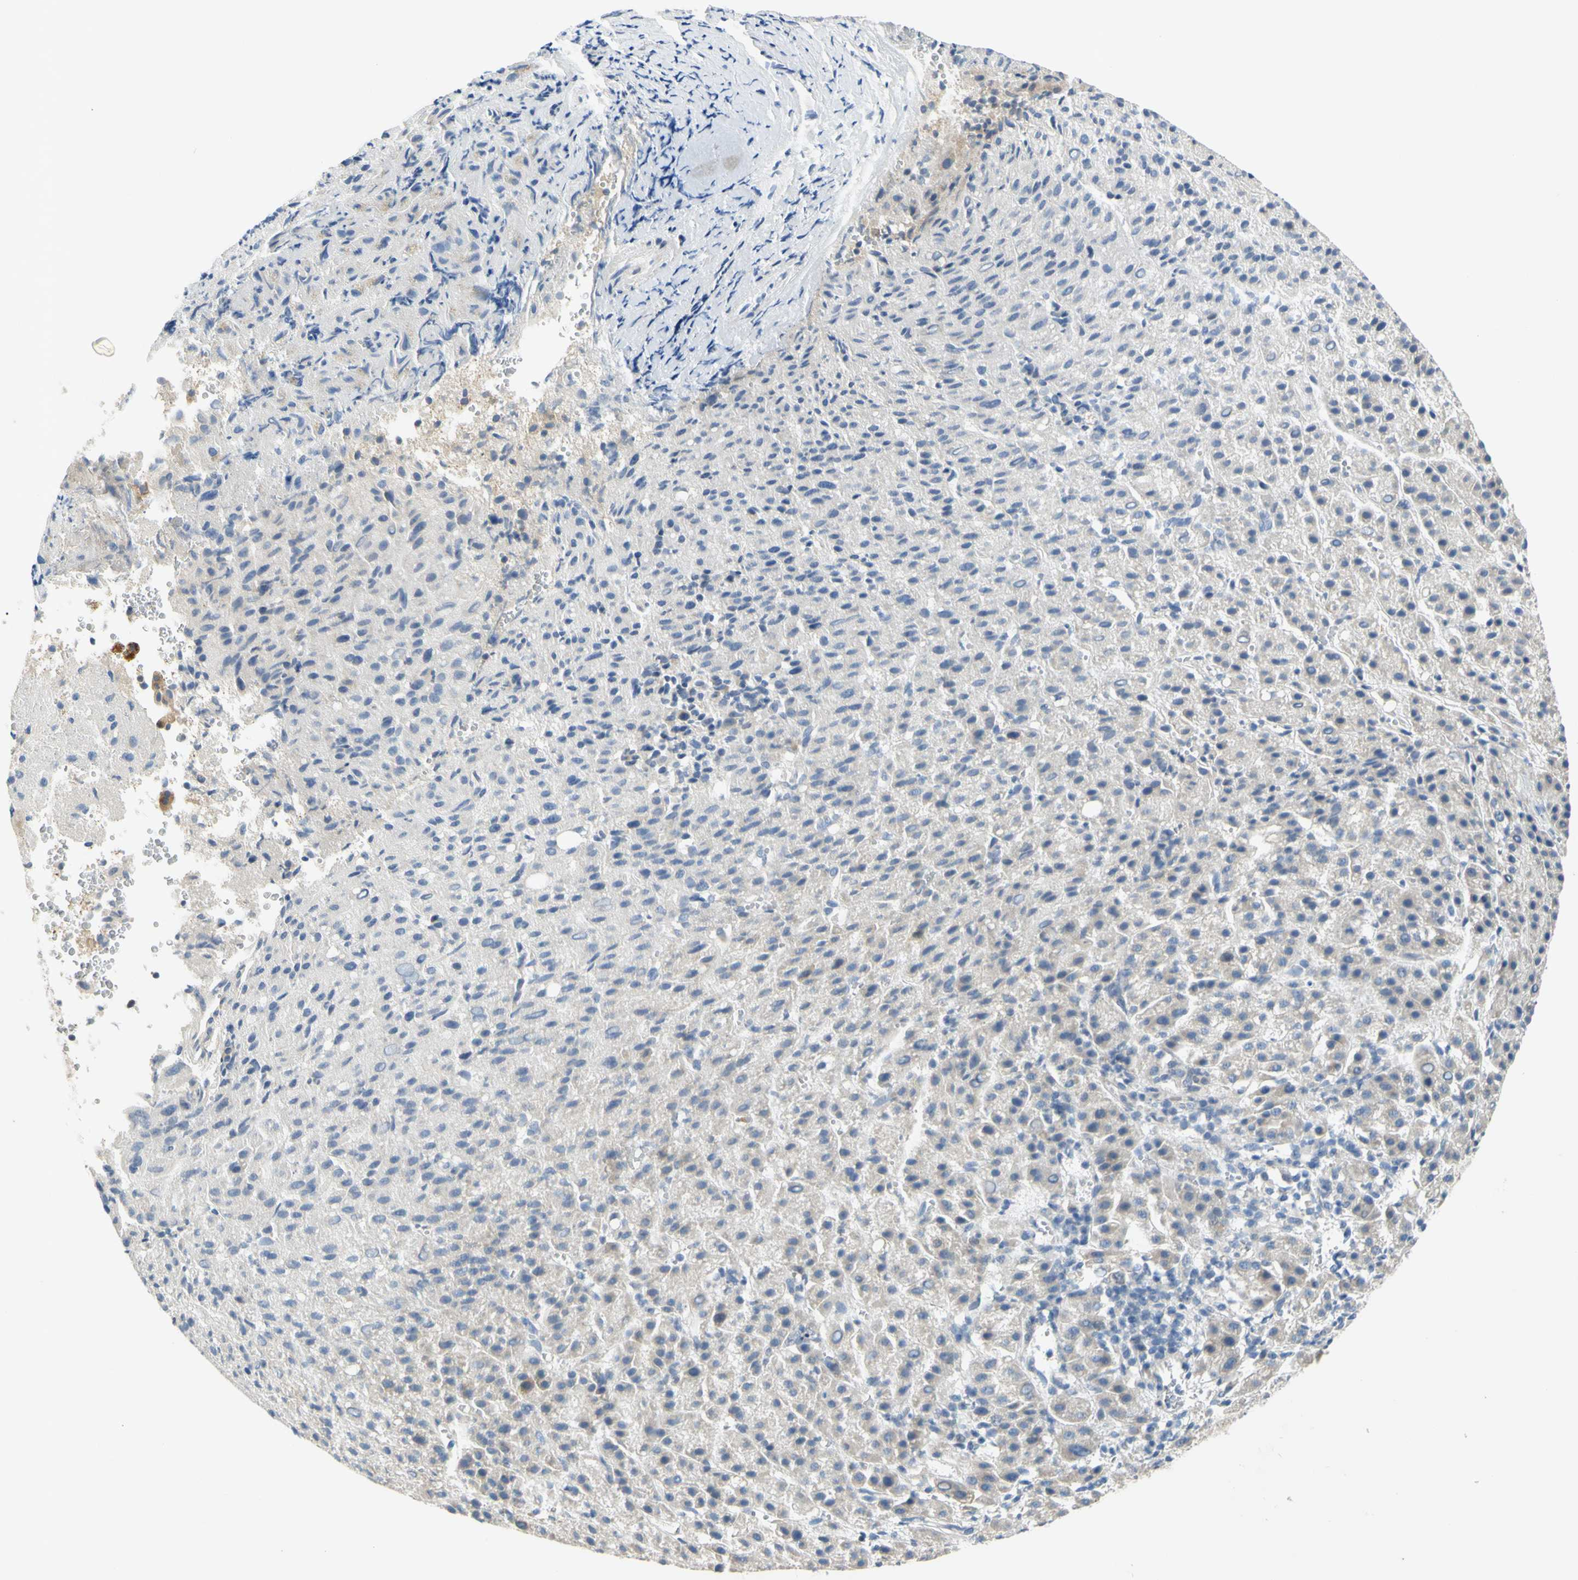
{"staining": {"intensity": "weak", "quantity": ">75%", "location": "cytoplasmic/membranous"}, "tissue": "liver cancer", "cell_type": "Tumor cells", "image_type": "cancer", "snomed": [{"axis": "morphology", "description": "Carcinoma, Hepatocellular, NOS"}, {"axis": "topography", "description": "Liver"}], "caption": "Immunohistochemistry of liver cancer reveals low levels of weak cytoplasmic/membranous staining in approximately >75% of tumor cells.", "gene": "CCNB2", "patient": {"sex": "female", "age": 58}}